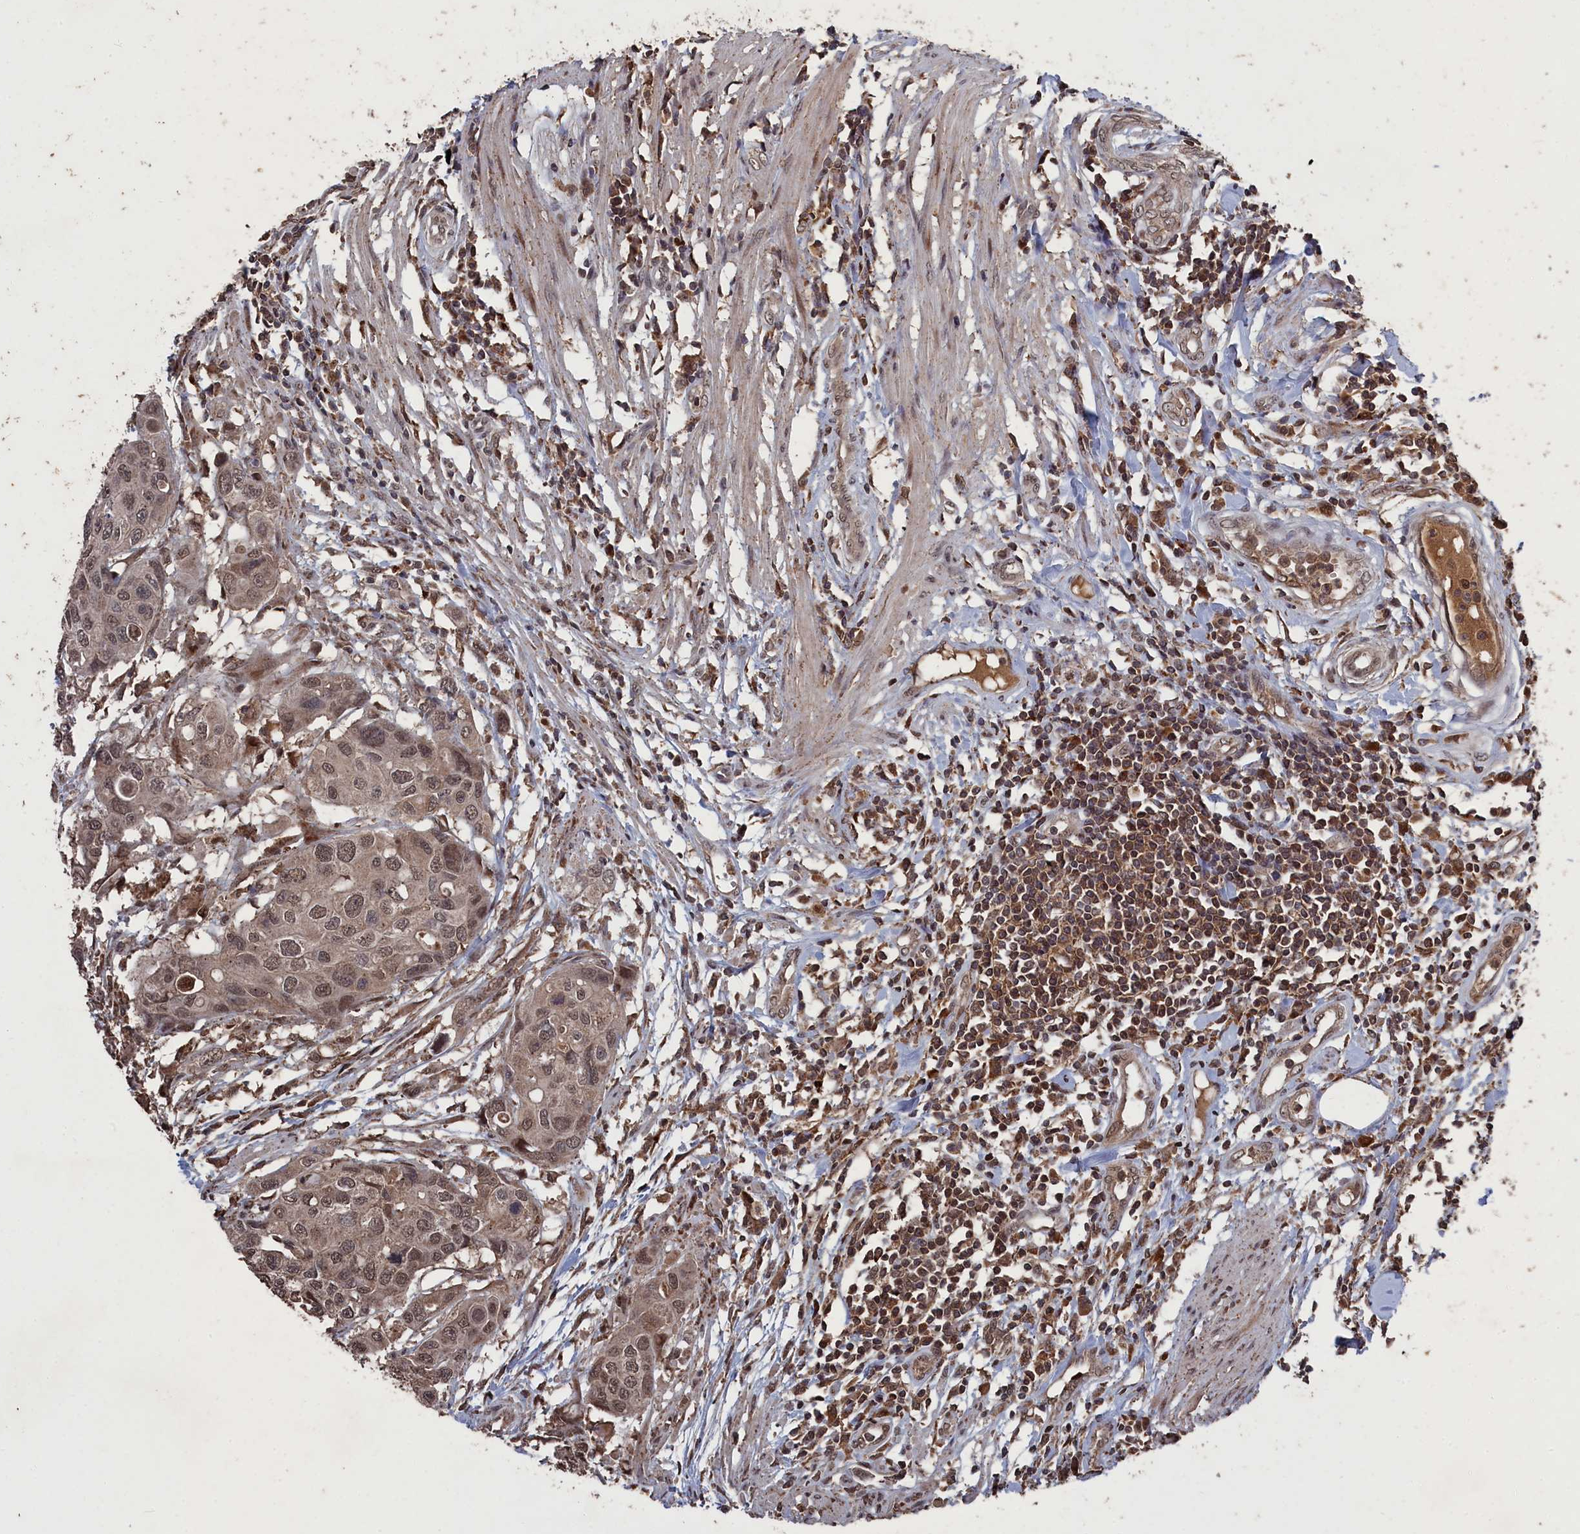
{"staining": {"intensity": "moderate", "quantity": ">75%", "location": "nuclear"}, "tissue": "colorectal cancer", "cell_type": "Tumor cells", "image_type": "cancer", "snomed": [{"axis": "morphology", "description": "Adenocarcinoma, NOS"}, {"axis": "topography", "description": "Colon"}], "caption": "DAB immunohistochemical staining of adenocarcinoma (colorectal) displays moderate nuclear protein positivity in about >75% of tumor cells. The staining was performed using DAB, with brown indicating positive protein expression. Nuclei are stained blue with hematoxylin.", "gene": "CEACAM21", "patient": {"sex": "male", "age": 77}}